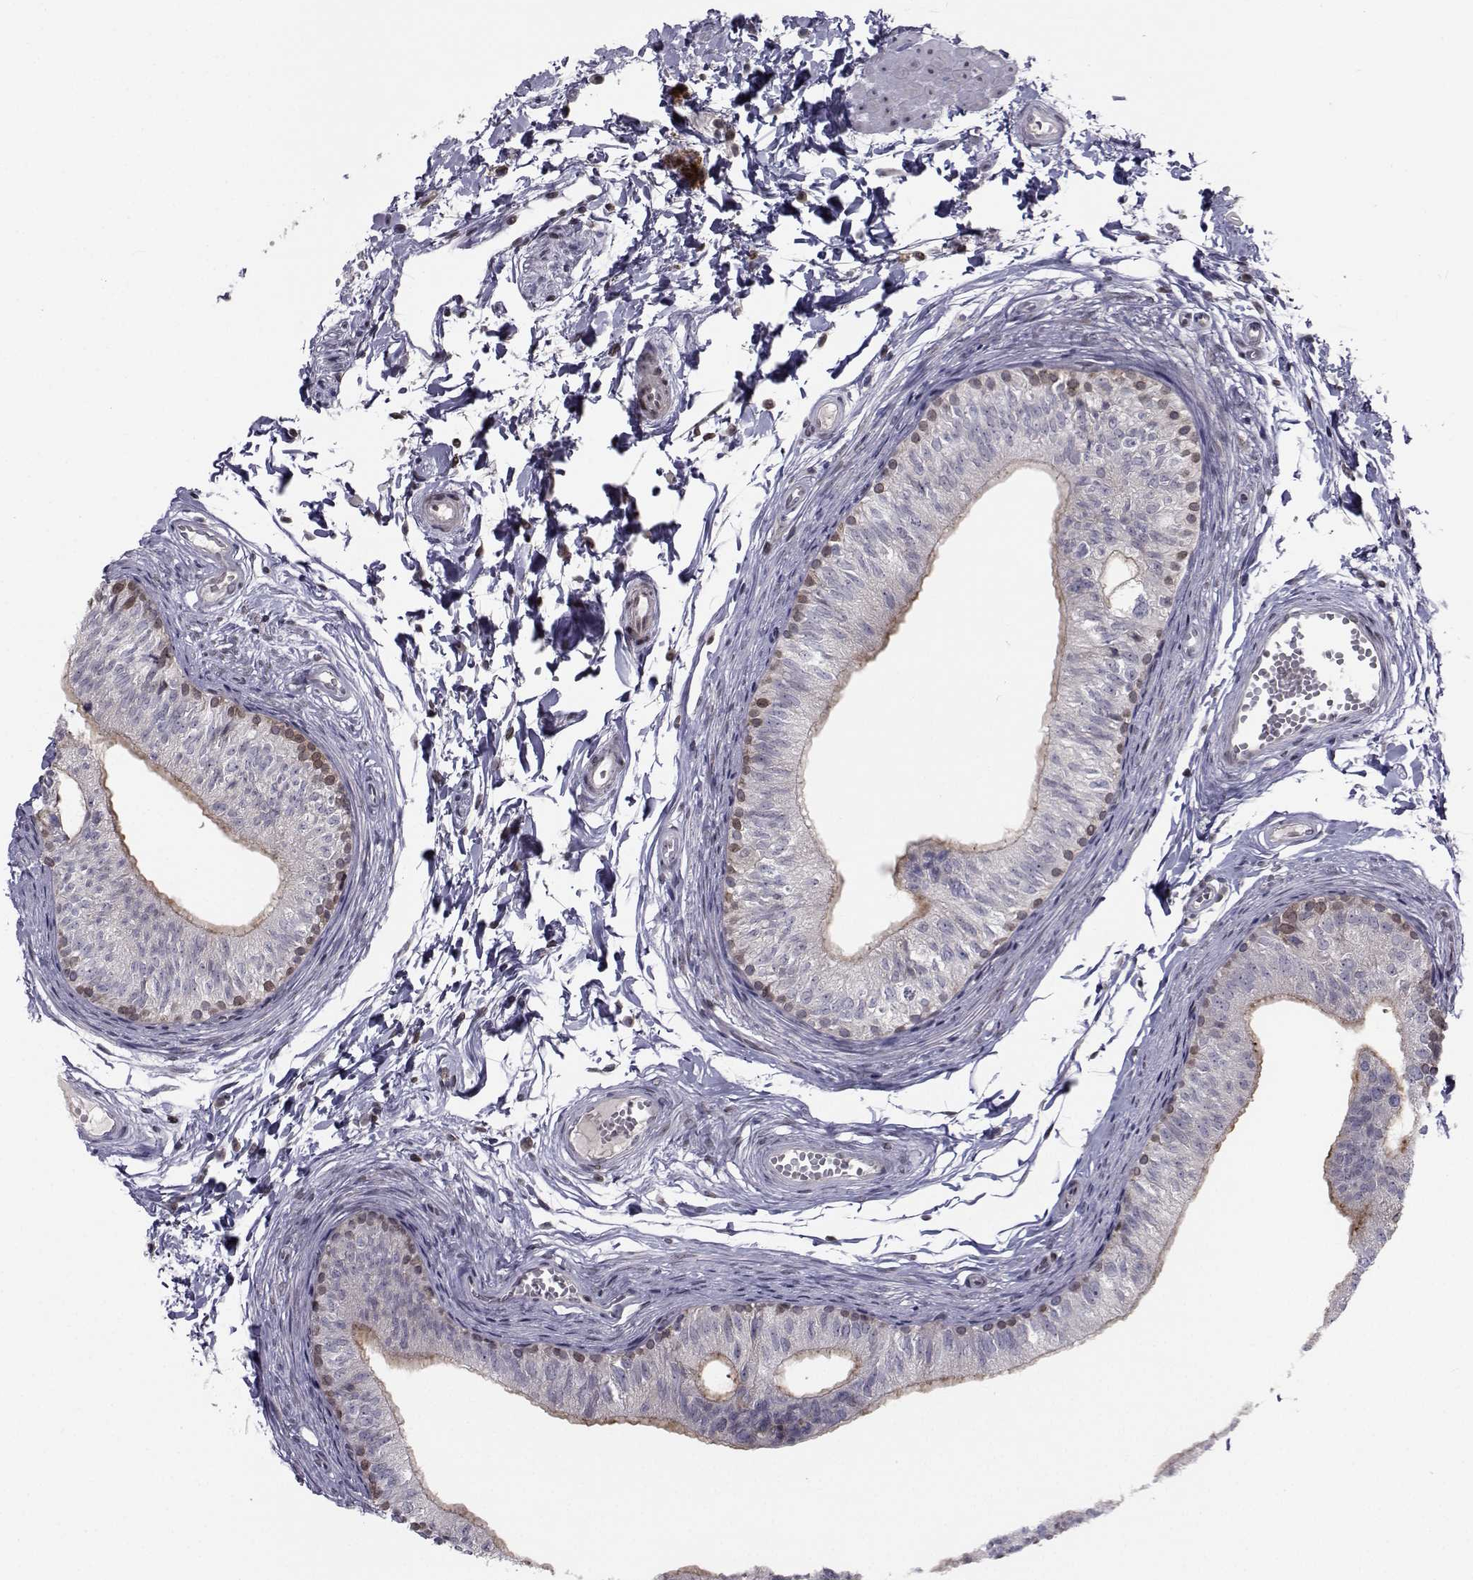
{"staining": {"intensity": "strong", "quantity": "<25%", "location": "cytoplasmic/membranous"}, "tissue": "epididymis", "cell_type": "Glandular cells", "image_type": "normal", "snomed": [{"axis": "morphology", "description": "Normal tissue, NOS"}, {"axis": "topography", "description": "Epididymis"}], "caption": "Immunohistochemistry (IHC) of unremarkable epididymis exhibits medium levels of strong cytoplasmic/membranous positivity in about <25% of glandular cells. Using DAB (3,3'-diaminobenzidine) (brown) and hematoxylin (blue) stains, captured at high magnification using brightfield microscopy.", "gene": "PCP4L1", "patient": {"sex": "male", "age": 22}}